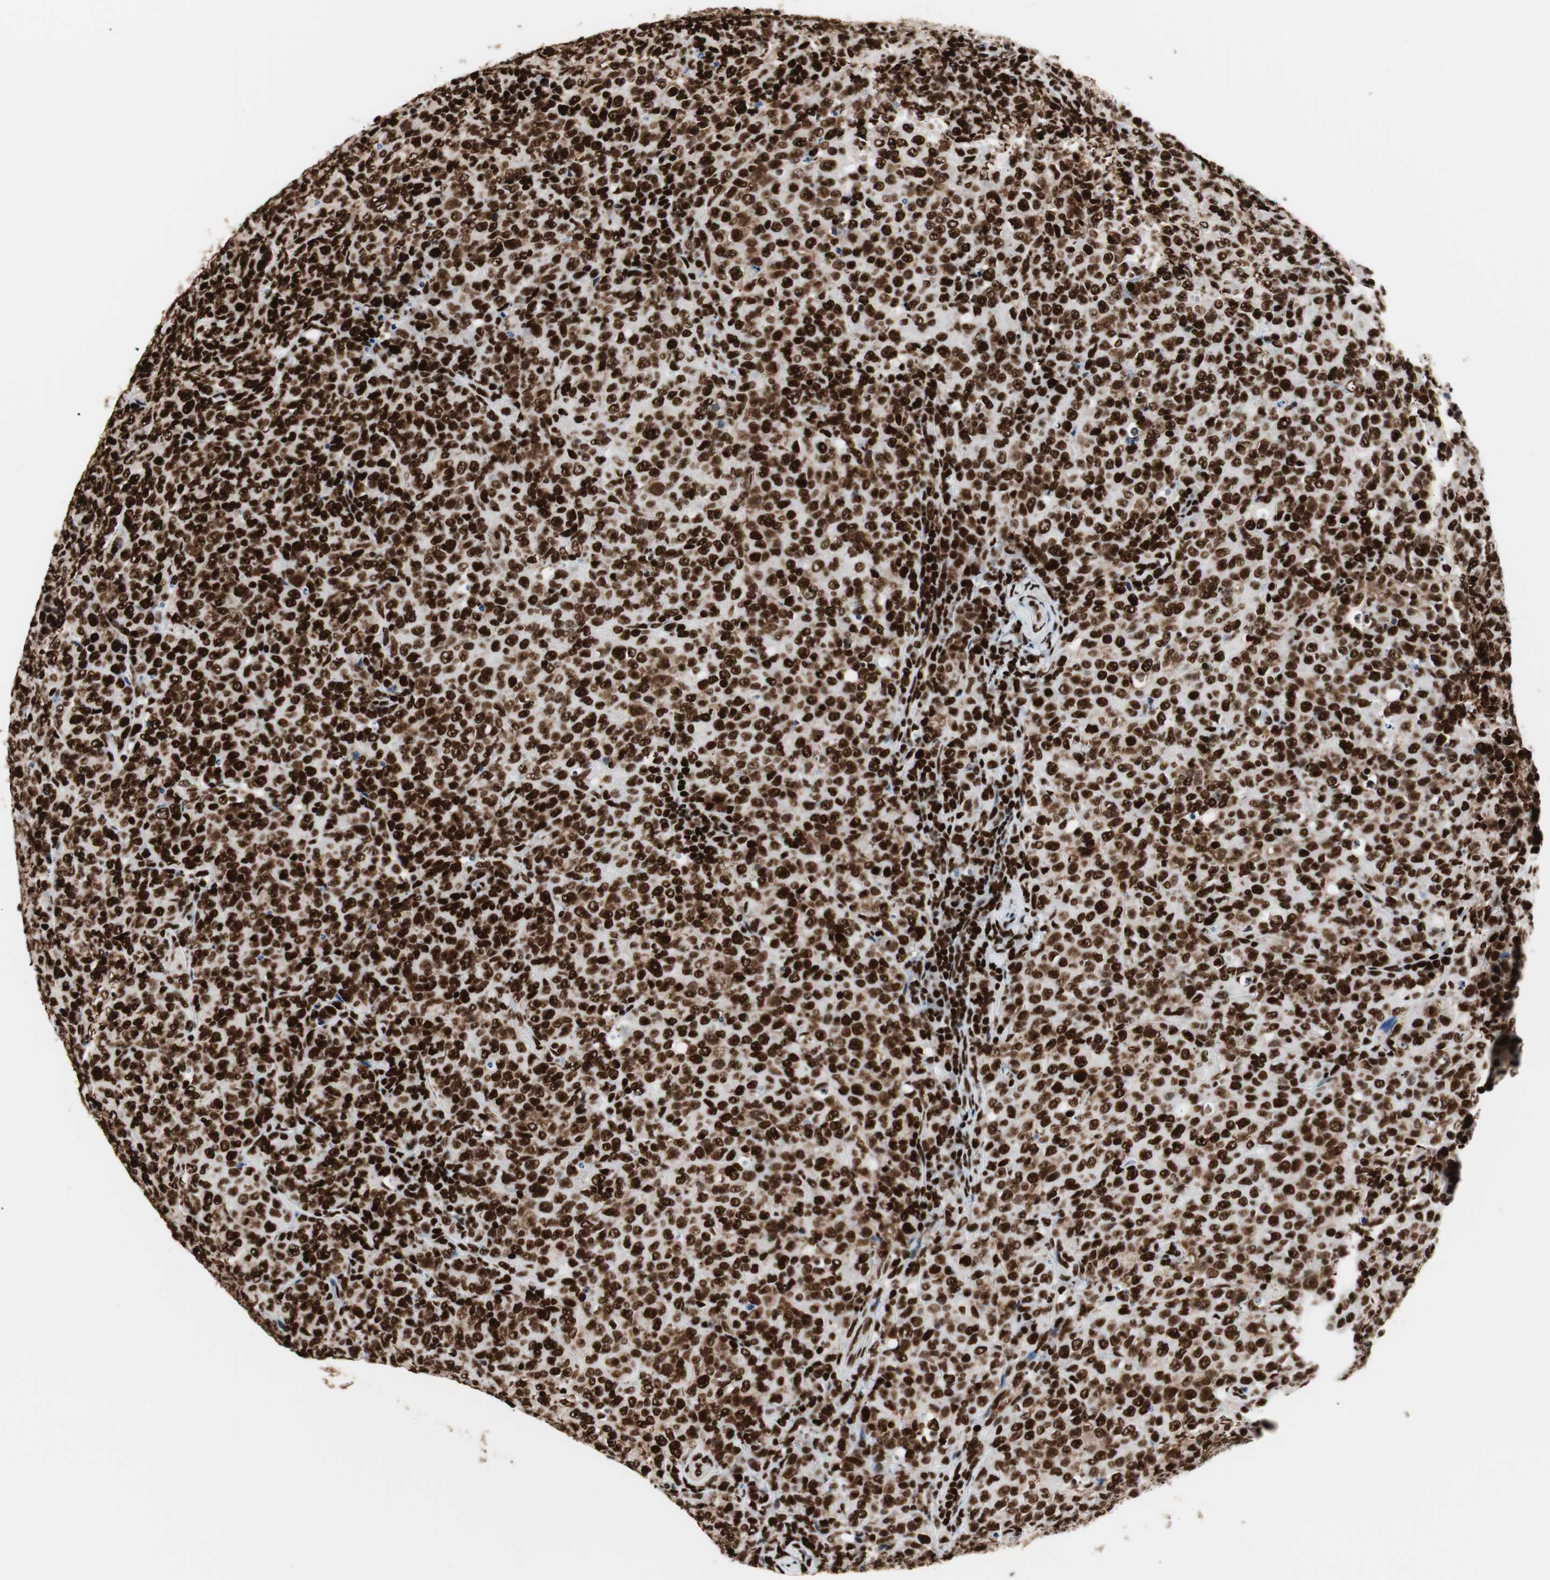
{"staining": {"intensity": "strong", "quantity": ">75%", "location": "nuclear"}, "tissue": "lymphoma", "cell_type": "Tumor cells", "image_type": "cancer", "snomed": [{"axis": "morphology", "description": "Malignant lymphoma, non-Hodgkin's type, High grade"}, {"axis": "topography", "description": "Tonsil"}], "caption": "IHC (DAB (3,3'-diaminobenzidine)) staining of human lymphoma exhibits strong nuclear protein positivity in approximately >75% of tumor cells. The staining is performed using DAB (3,3'-diaminobenzidine) brown chromogen to label protein expression. The nuclei are counter-stained blue using hematoxylin.", "gene": "MTA2", "patient": {"sex": "female", "age": 36}}